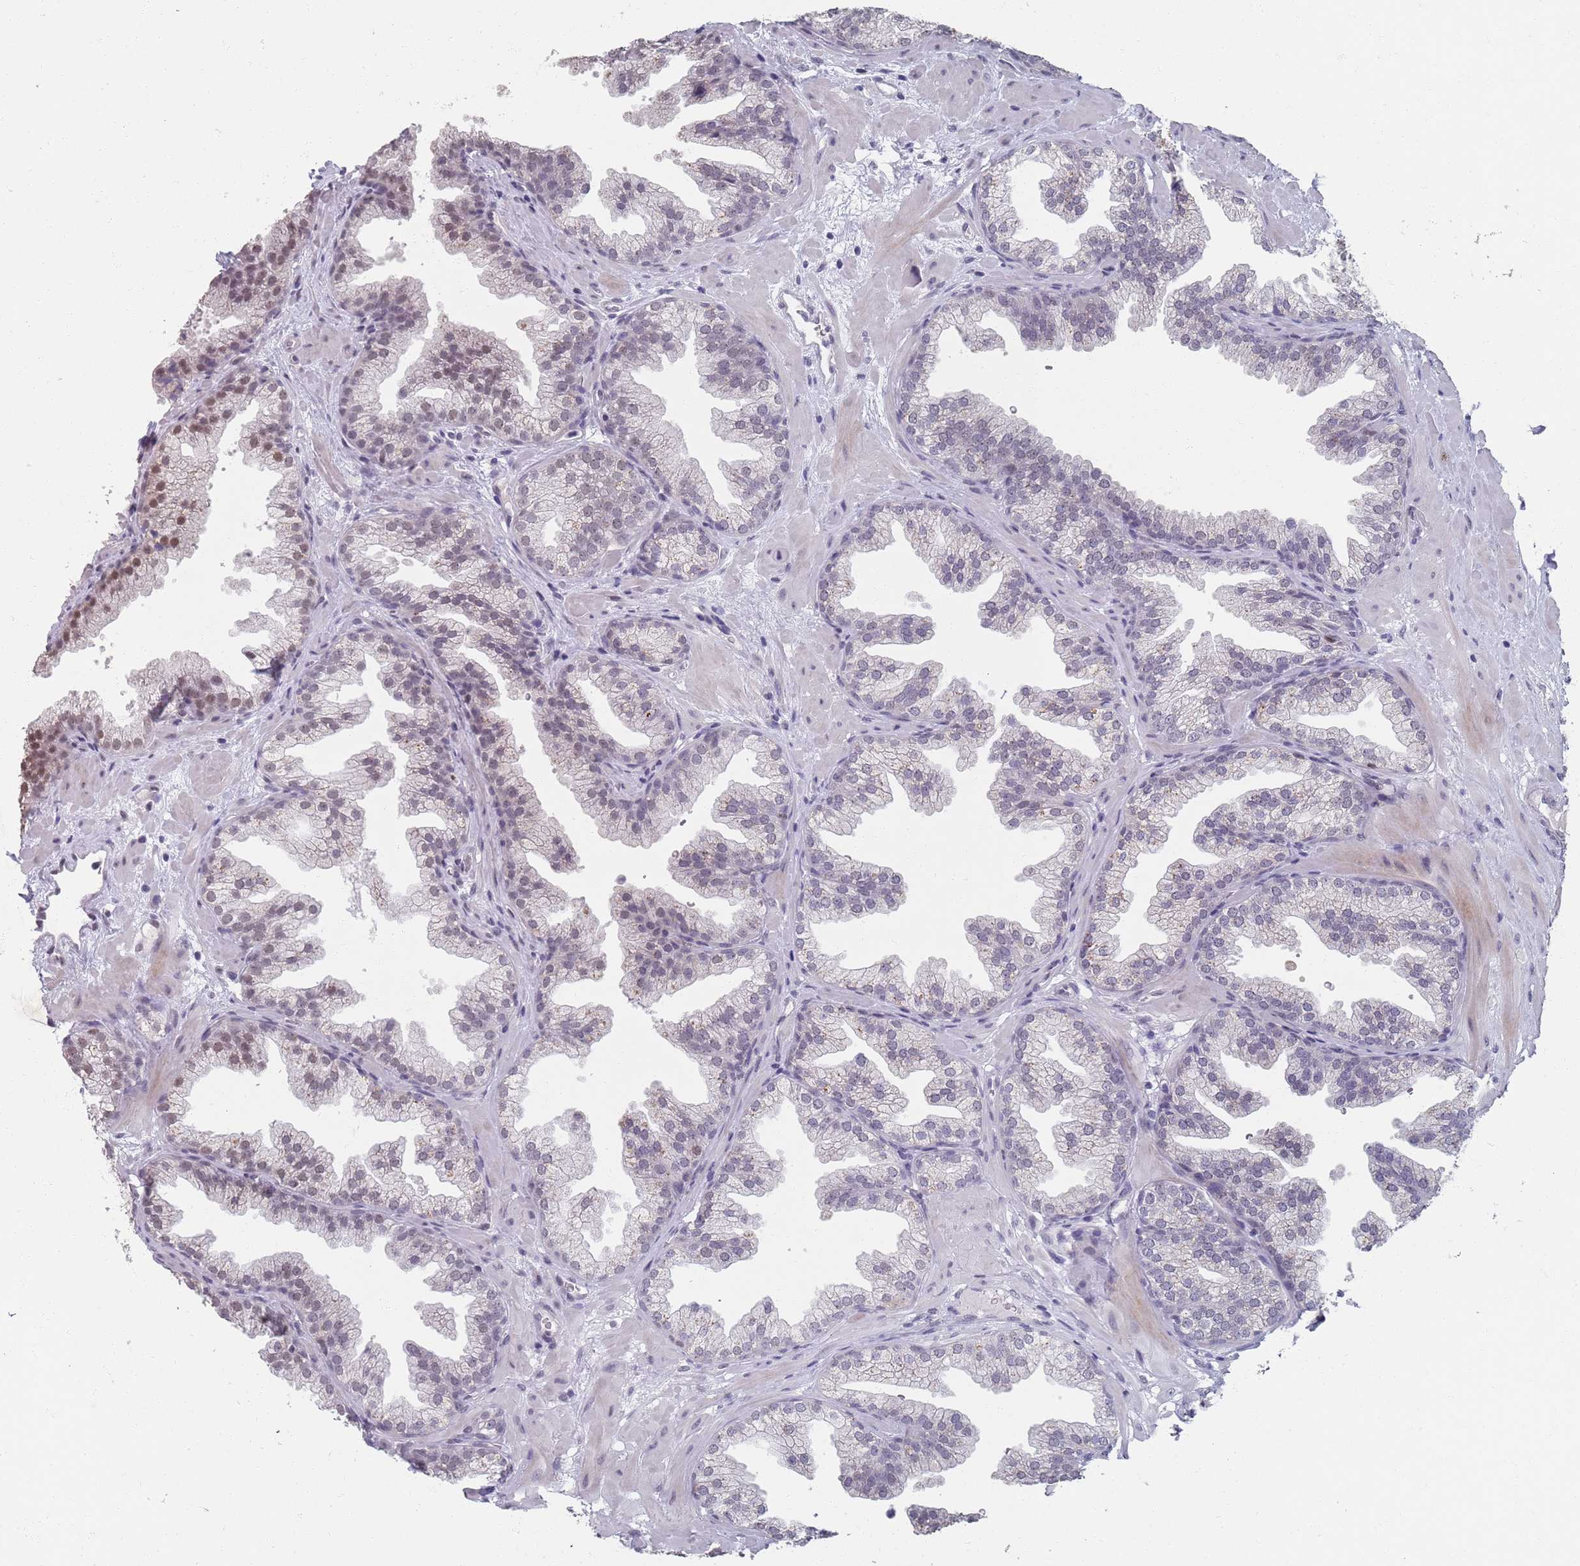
{"staining": {"intensity": "moderate", "quantity": "<25%", "location": "nuclear"}, "tissue": "prostate", "cell_type": "Glandular cells", "image_type": "normal", "snomed": [{"axis": "morphology", "description": "Normal tissue, NOS"}, {"axis": "topography", "description": "Prostate"}], "caption": "The photomicrograph reveals staining of normal prostate, revealing moderate nuclear protein positivity (brown color) within glandular cells. The staining is performed using DAB (3,3'-diaminobenzidine) brown chromogen to label protein expression. The nuclei are counter-stained blue using hematoxylin.", "gene": "SAMD1", "patient": {"sex": "male", "age": 37}}